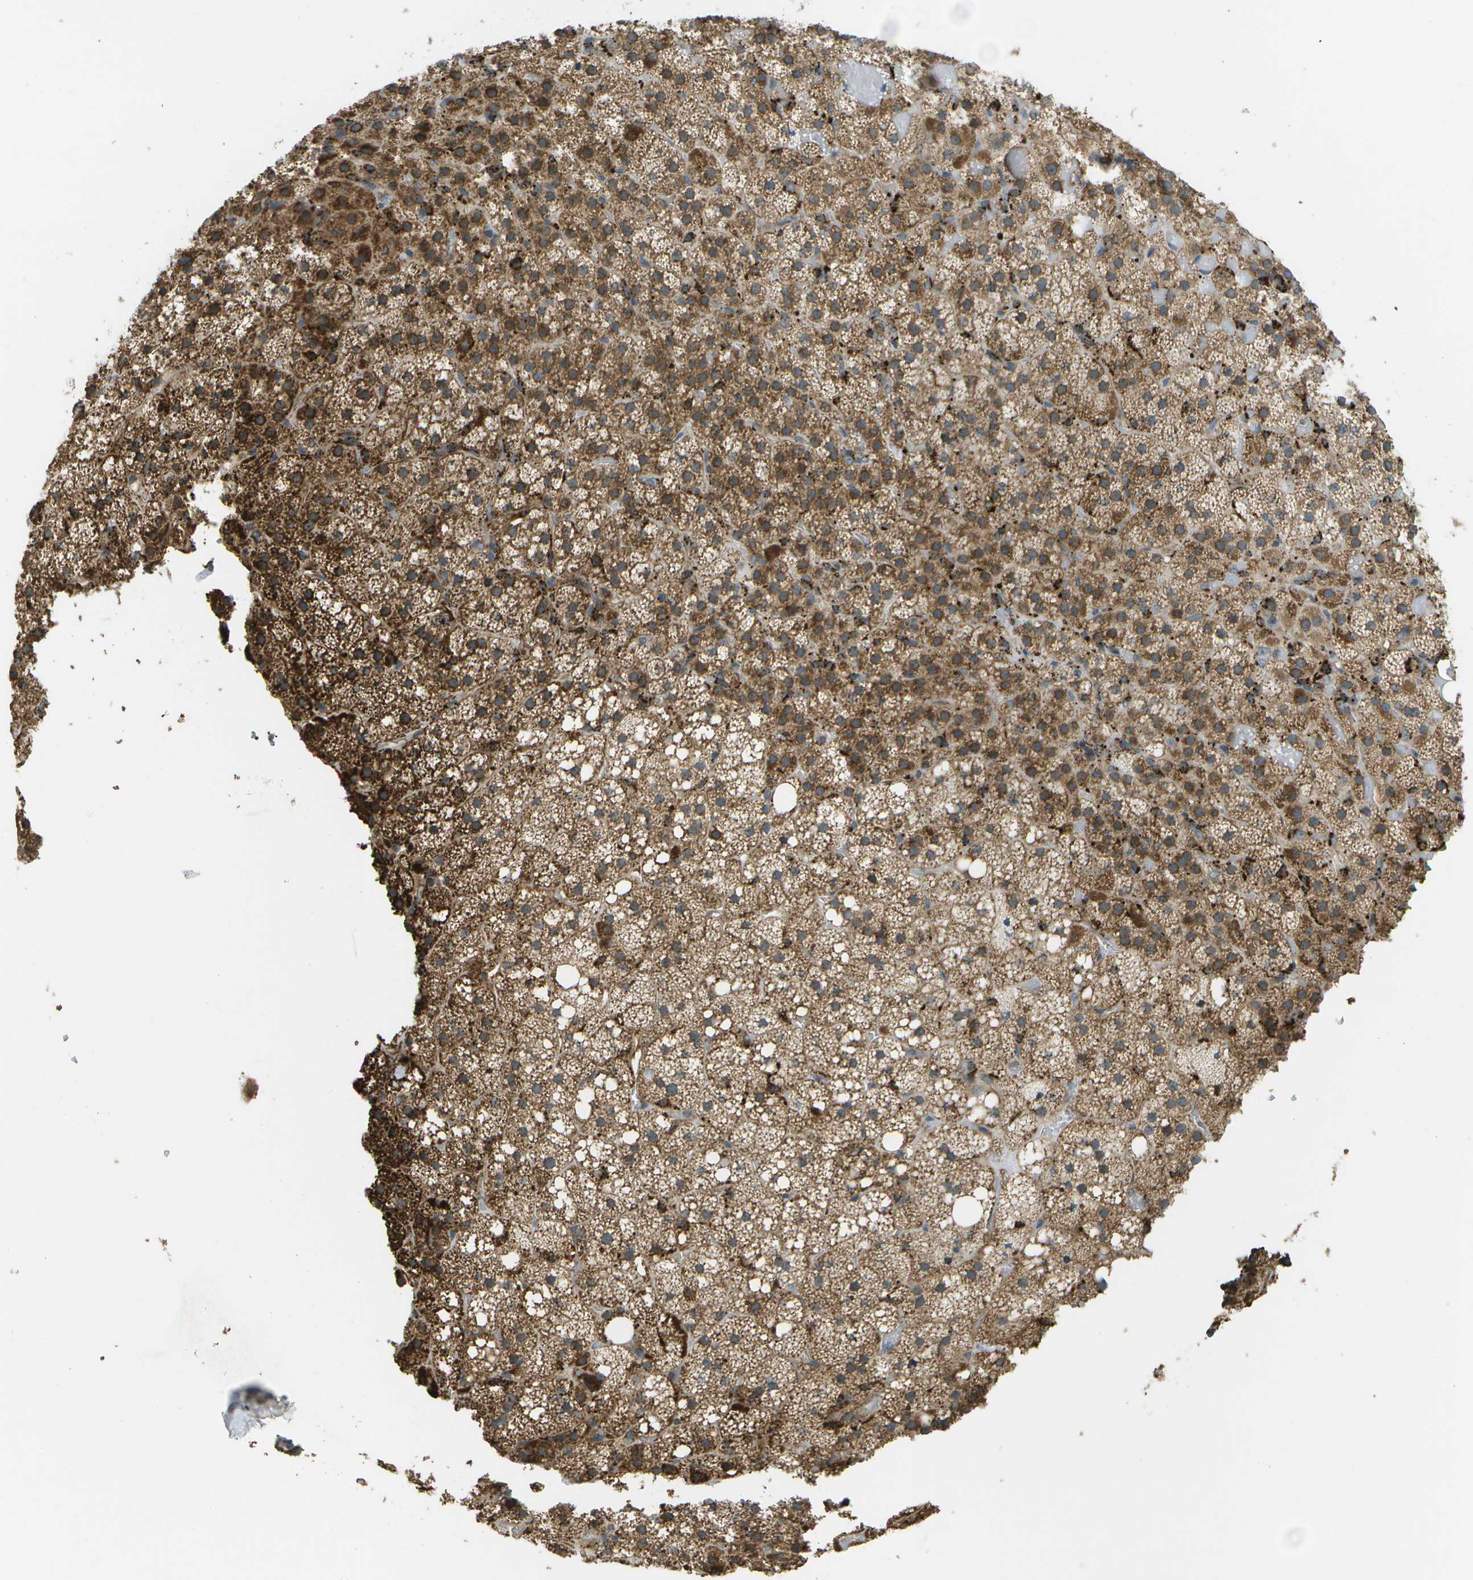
{"staining": {"intensity": "moderate", "quantity": ">75%", "location": "cytoplasmic/membranous"}, "tissue": "adrenal gland", "cell_type": "Glandular cells", "image_type": "normal", "snomed": [{"axis": "morphology", "description": "Normal tissue, NOS"}, {"axis": "topography", "description": "Adrenal gland"}], "caption": "Protein expression analysis of benign adrenal gland shows moderate cytoplasmic/membranous positivity in approximately >75% of glandular cells. (DAB = brown stain, brightfield microscopy at high magnification).", "gene": "USP30", "patient": {"sex": "female", "age": 59}}